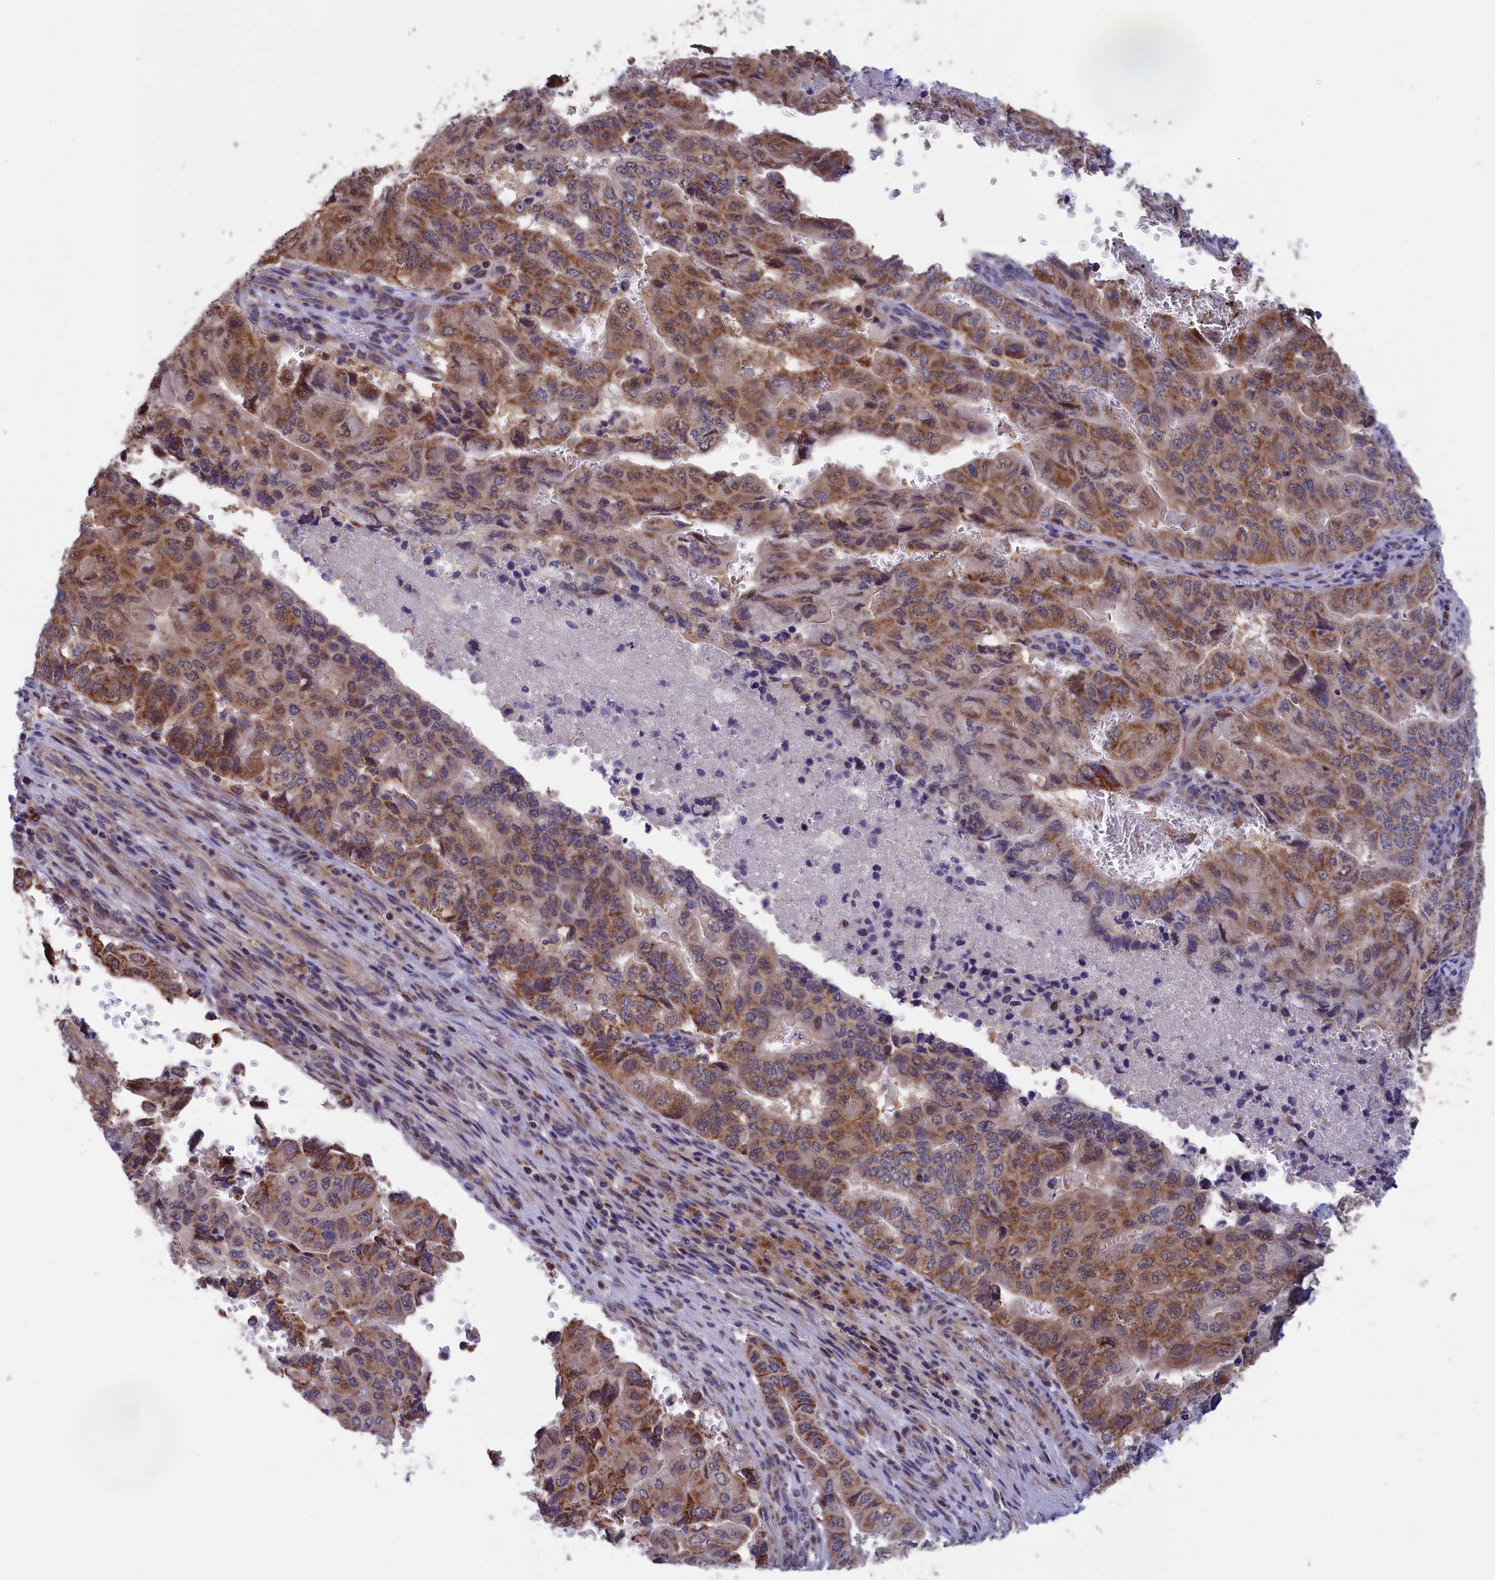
{"staining": {"intensity": "moderate", "quantity": ">75%", "location": "cytoplasmic/membranous"}, "tissue": "pancreatic cancer", "cell_type": "Tumor cells", "image_type": "cancer", "snomed": [{"axis": "morphology", "description": "Adenocarcinoma, NOS"}, {"axis": "topography", "description": "Pancreas"}], "caption": "Human adenocarcinoma (pancreatic) stained with a brown dye reveals moderate cytoplasmic/membranous positive positivity in about >75% of tumor cells.", "gene": "TIMM44", "patient": {"sex": "male", "age": 51}}